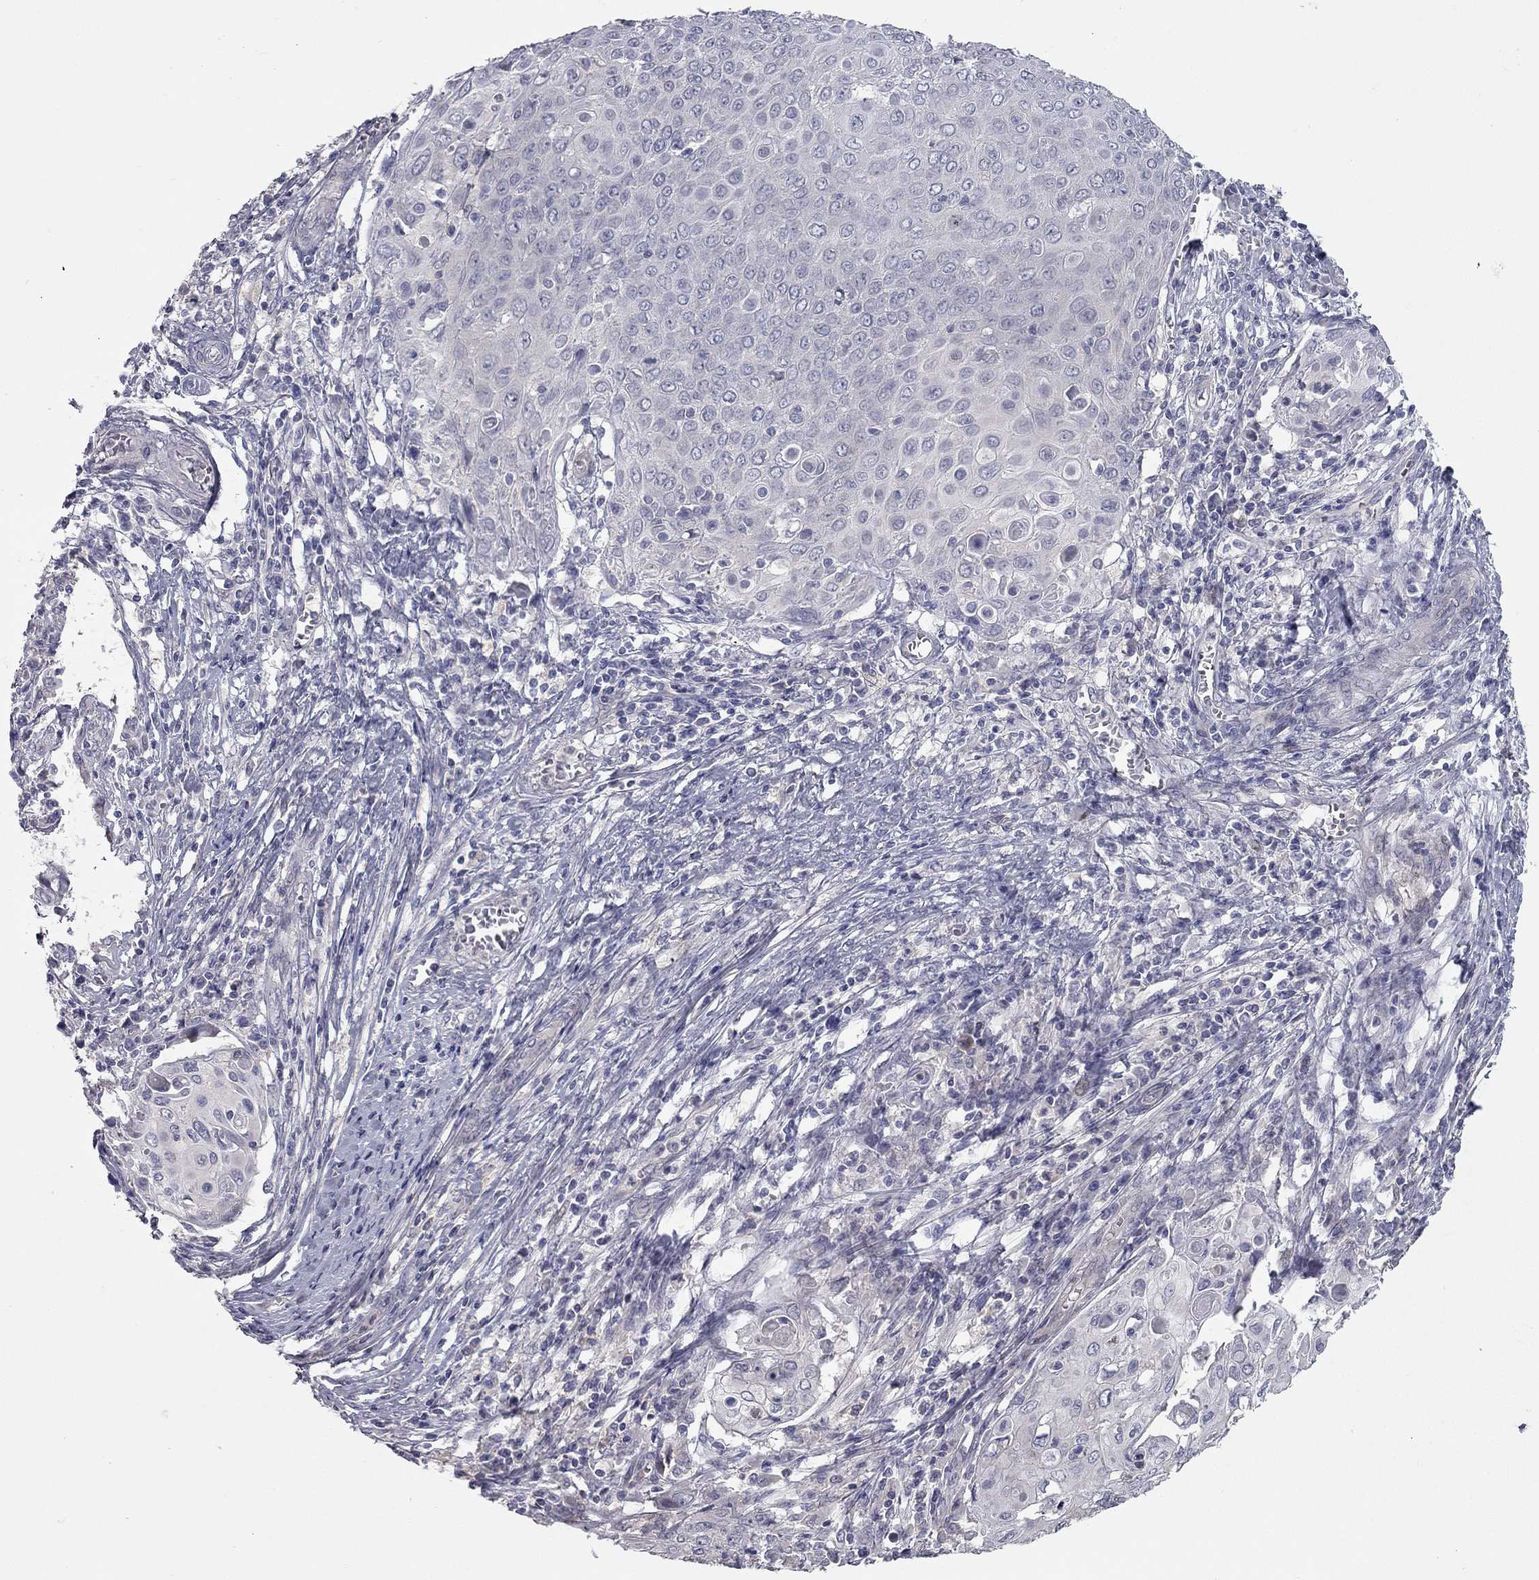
{"staining": {"intensity": "negative", "quantity": "none", "location": "none"}, "tissue": "cervical cancer", "cell_type": "Tumor cells", "image_type": "cancer", "snomed": [{"axis": "morphology", "description": "Squamous cell carcinoma, NOS"}, {"axis": "topography", "description": "Cervix"}], "caption": "High magnification brightfield microscopy of cervical squamous cell carcinoma stained with DAB (brown) and counterstained with hematoxylin (blue): tumor cells show no significant positivity.", "gene": "DUSP7", "patient": {"sex": "female", "age": 39}}